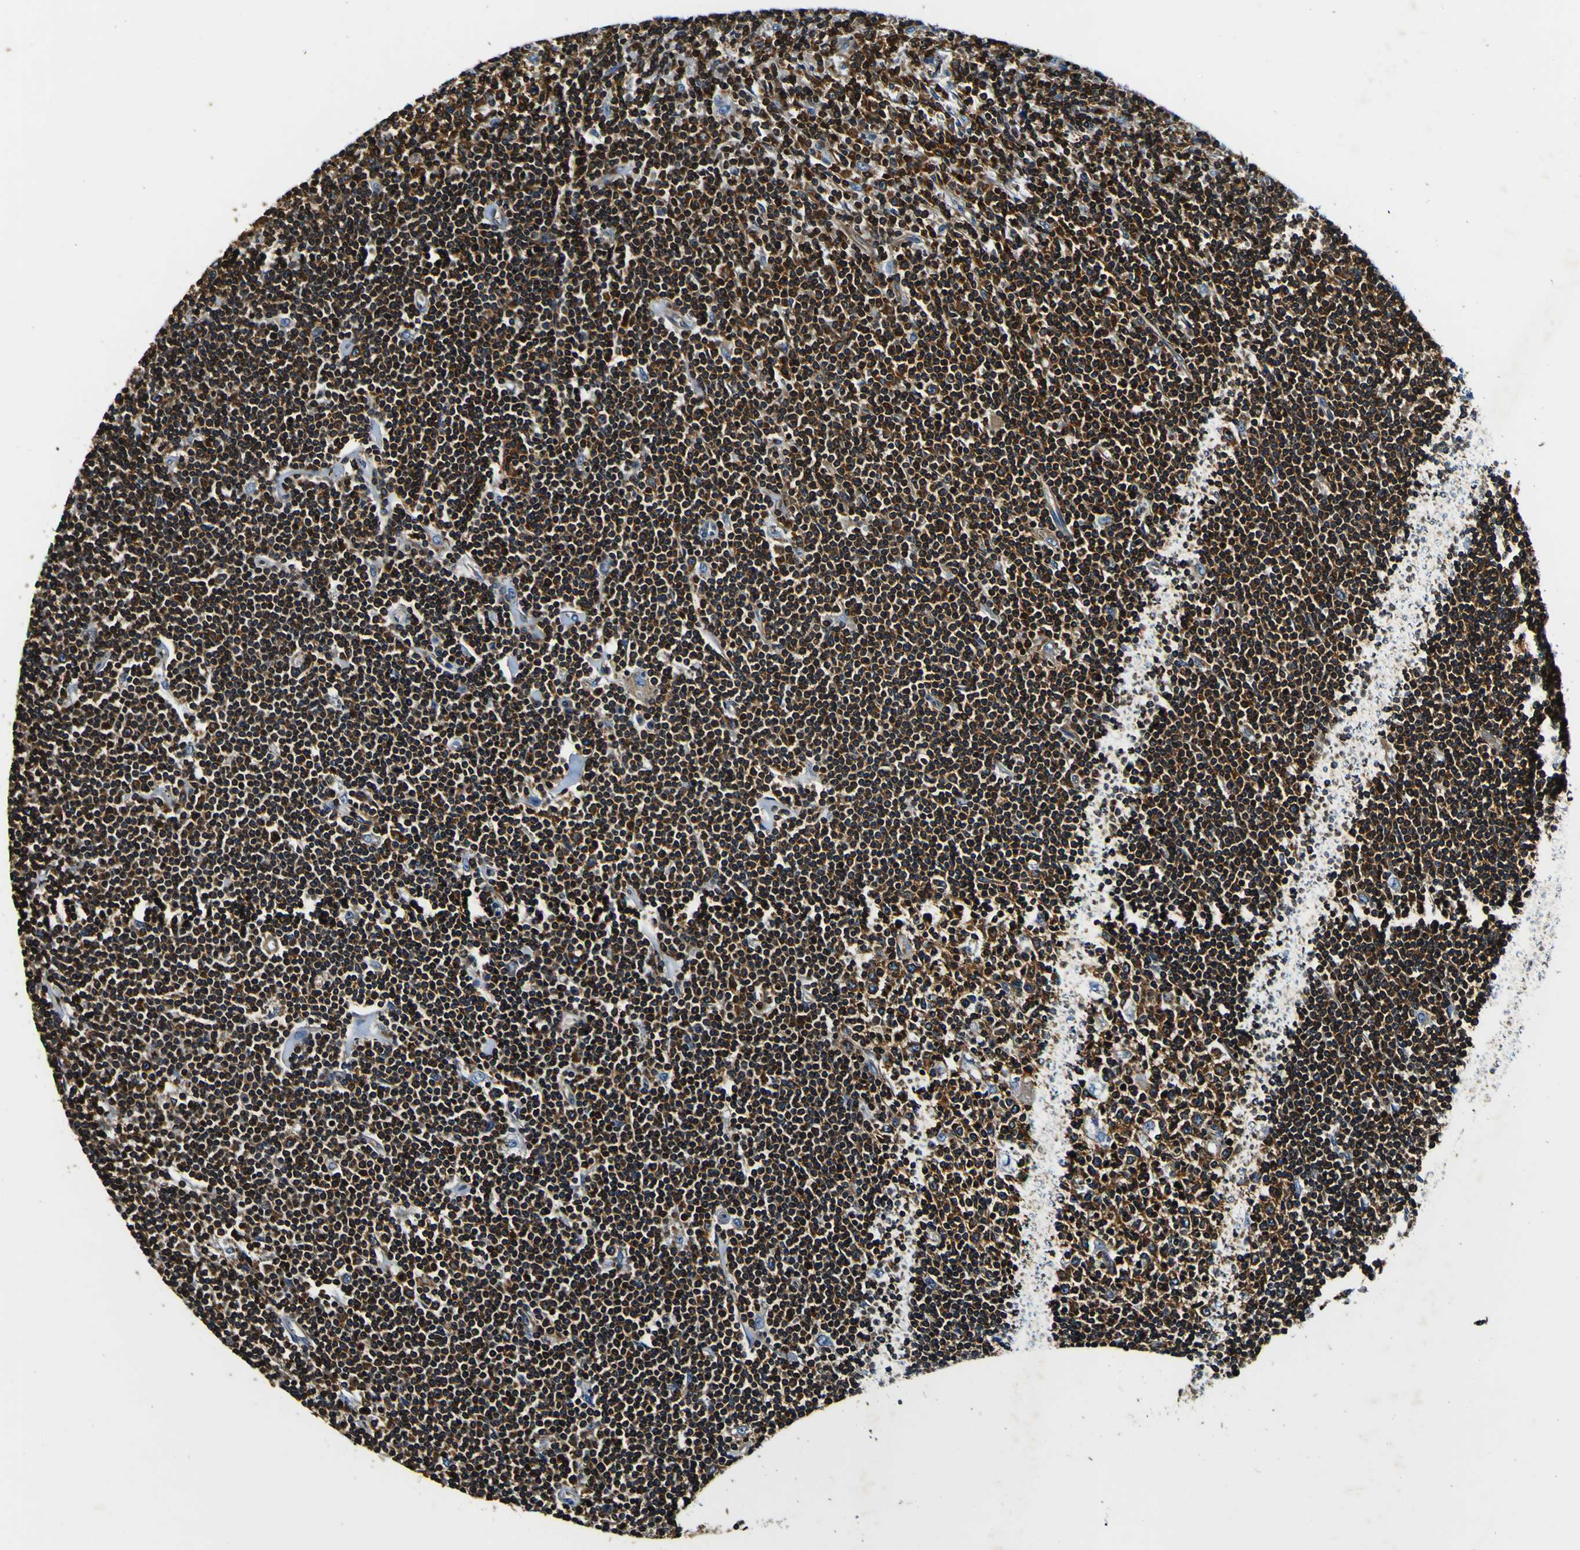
{"staining": {"intensity": "strong", "quantity": ">75%", "location": "cytoplasmic/membranous"}, "tissue": "lymphoma", "cell_type": "Tumor cells", "image_type": "cancer", "snomed": [{"axis": "morphology", "description": "Malignant lymphoma, non-Hodgkin's type, Low grade"}, {"axis": "topography", "description": "Spleen"}], "caption": "There is high levels of strong cytoplasmic/membranous expression in tumor cells of lymphoma, as demonstrated by immunohistochemical staining (brown color).", "gene": "RHOT2", "patient": {"sex": "male", "age": 76}}